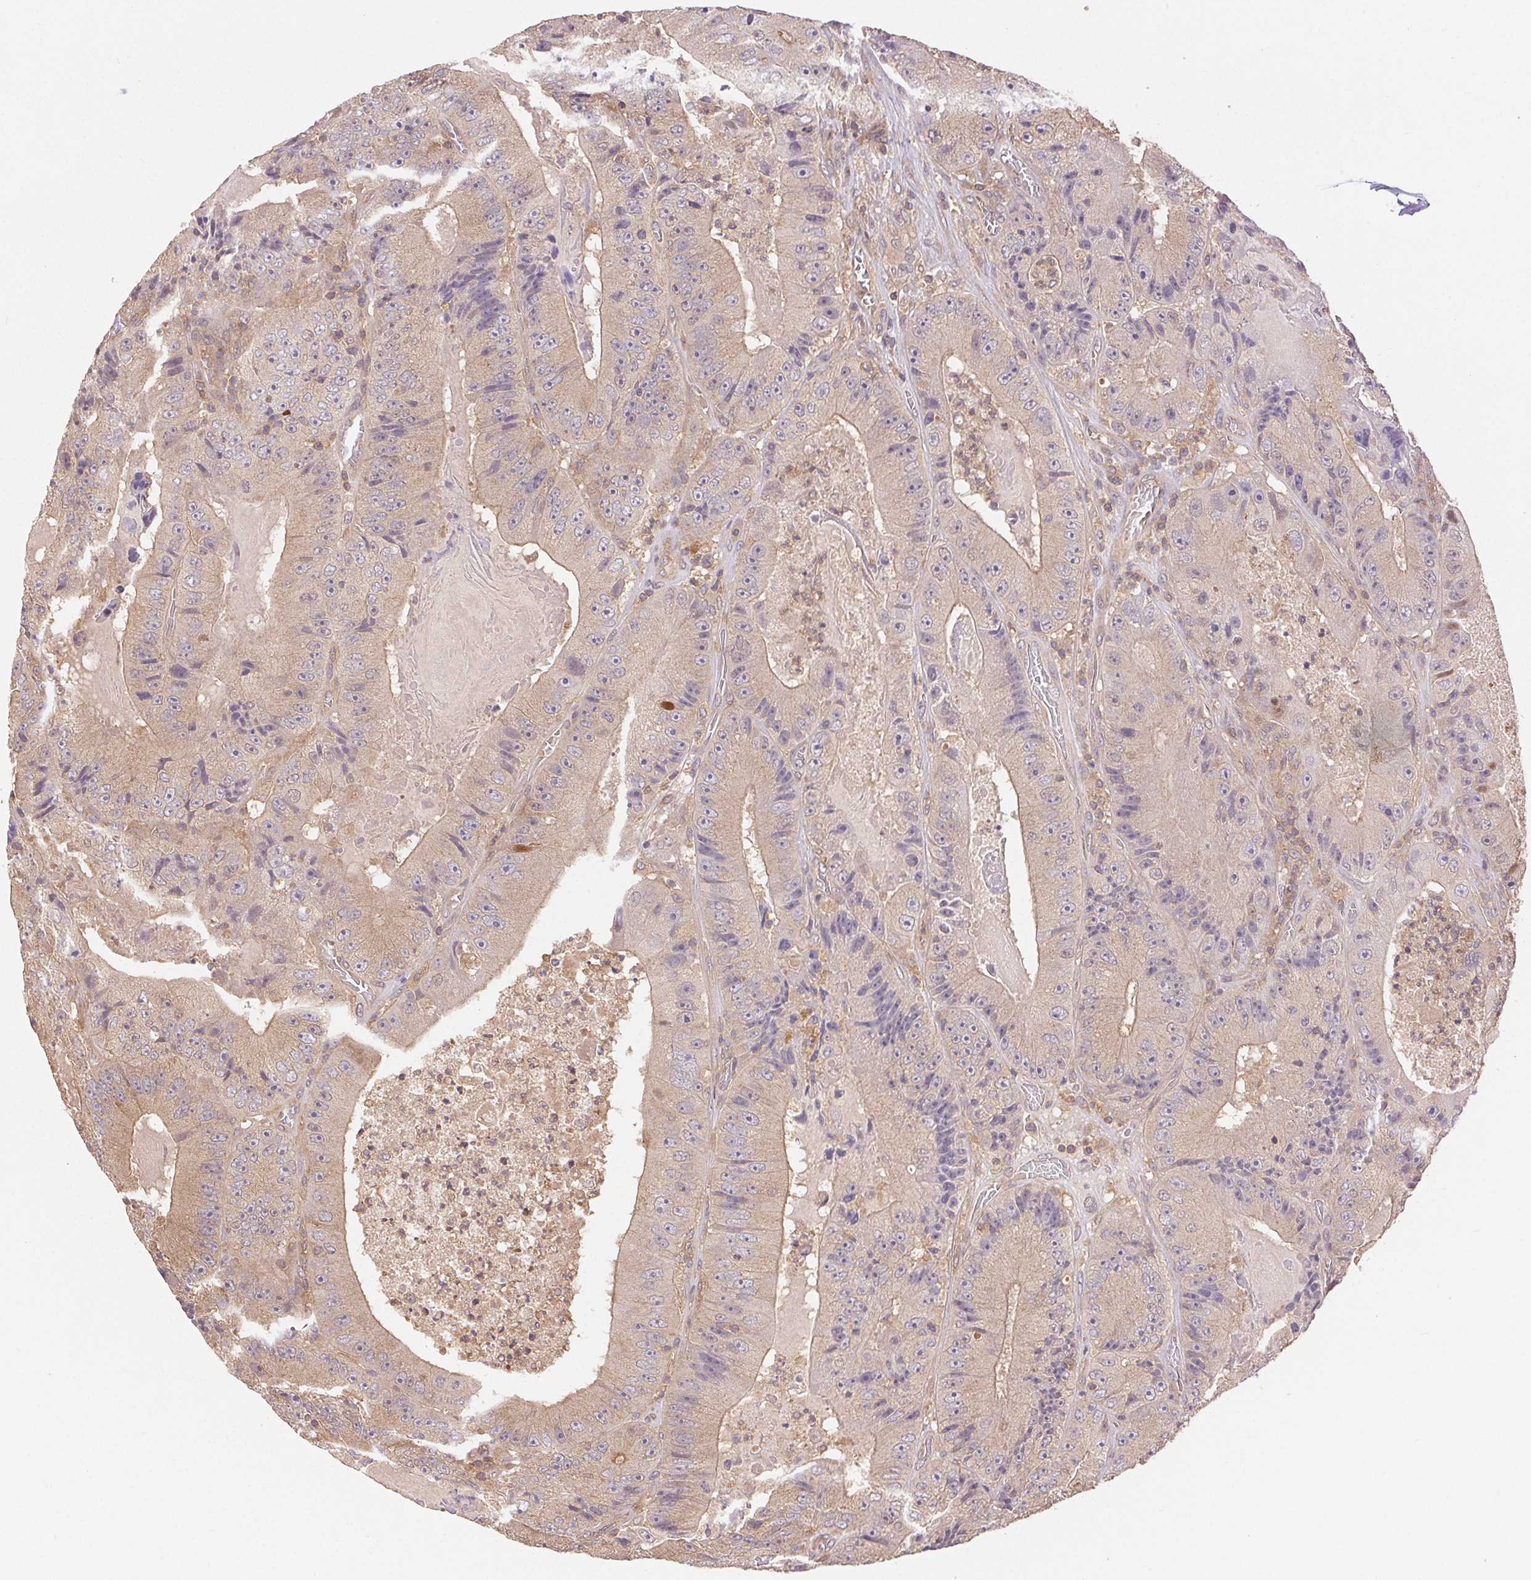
{"staining": {"intensity": "weak", "quantity": "25%-75%", "location": "cytoplasmic/membranous"}, "tissue": "colorectal cancer", "cell_type": "Tumor cells", "image_type": "cancer", "snomed": [{"axis": "morphology", "description": "Adenocarcinoma, NOS"}, {"axis": "topography", "description": "Colon"}], "caption": "Colorectal adenocarcinoma stained with immunohistochemistry demonstrates weak cytoplasmic/membranous staining in approximately 25%-75% of tumor cells.", "gene": "GDI2", "patient": {"sex": "female", "age": 86}}